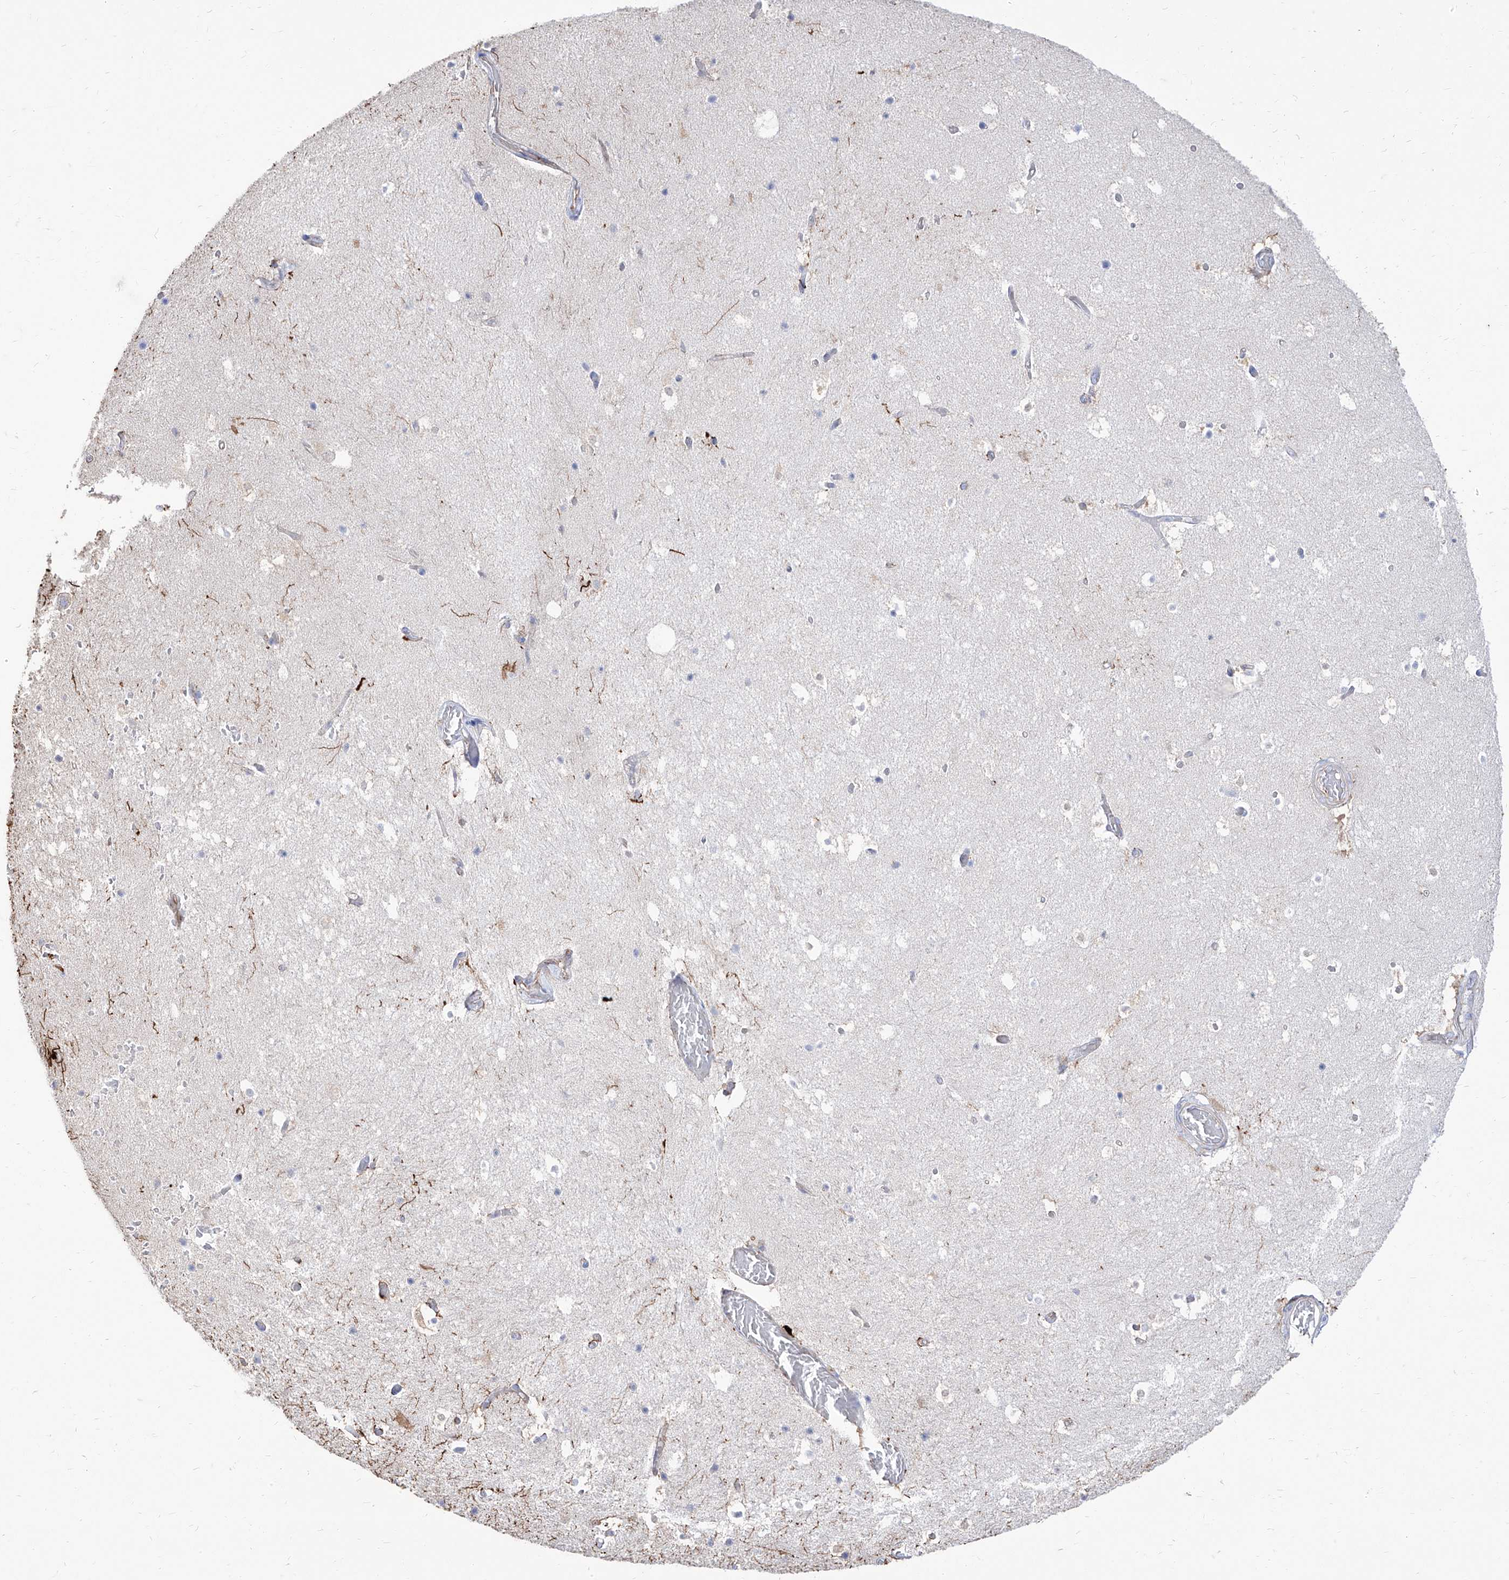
{"staining": {"intensity": "strong", "quantity": "<25%", "location": "cytoplasmic/membranous"}, "tissue": "hippocampus", "cell_type": "Glial cells", "image_type": "normal", "snomed": [{"axis": "morphology", "description": "Normal tissue, NOS"}, {"axis": "topography", "description": "Hippocampus"}], "caption": "Strong cytoplasmic/membranous protein staining is appreciated in about <25% of glial cells in hippocampus.", "gene": "C1orf74", "patient": {"sex": "female", "age": 52}}